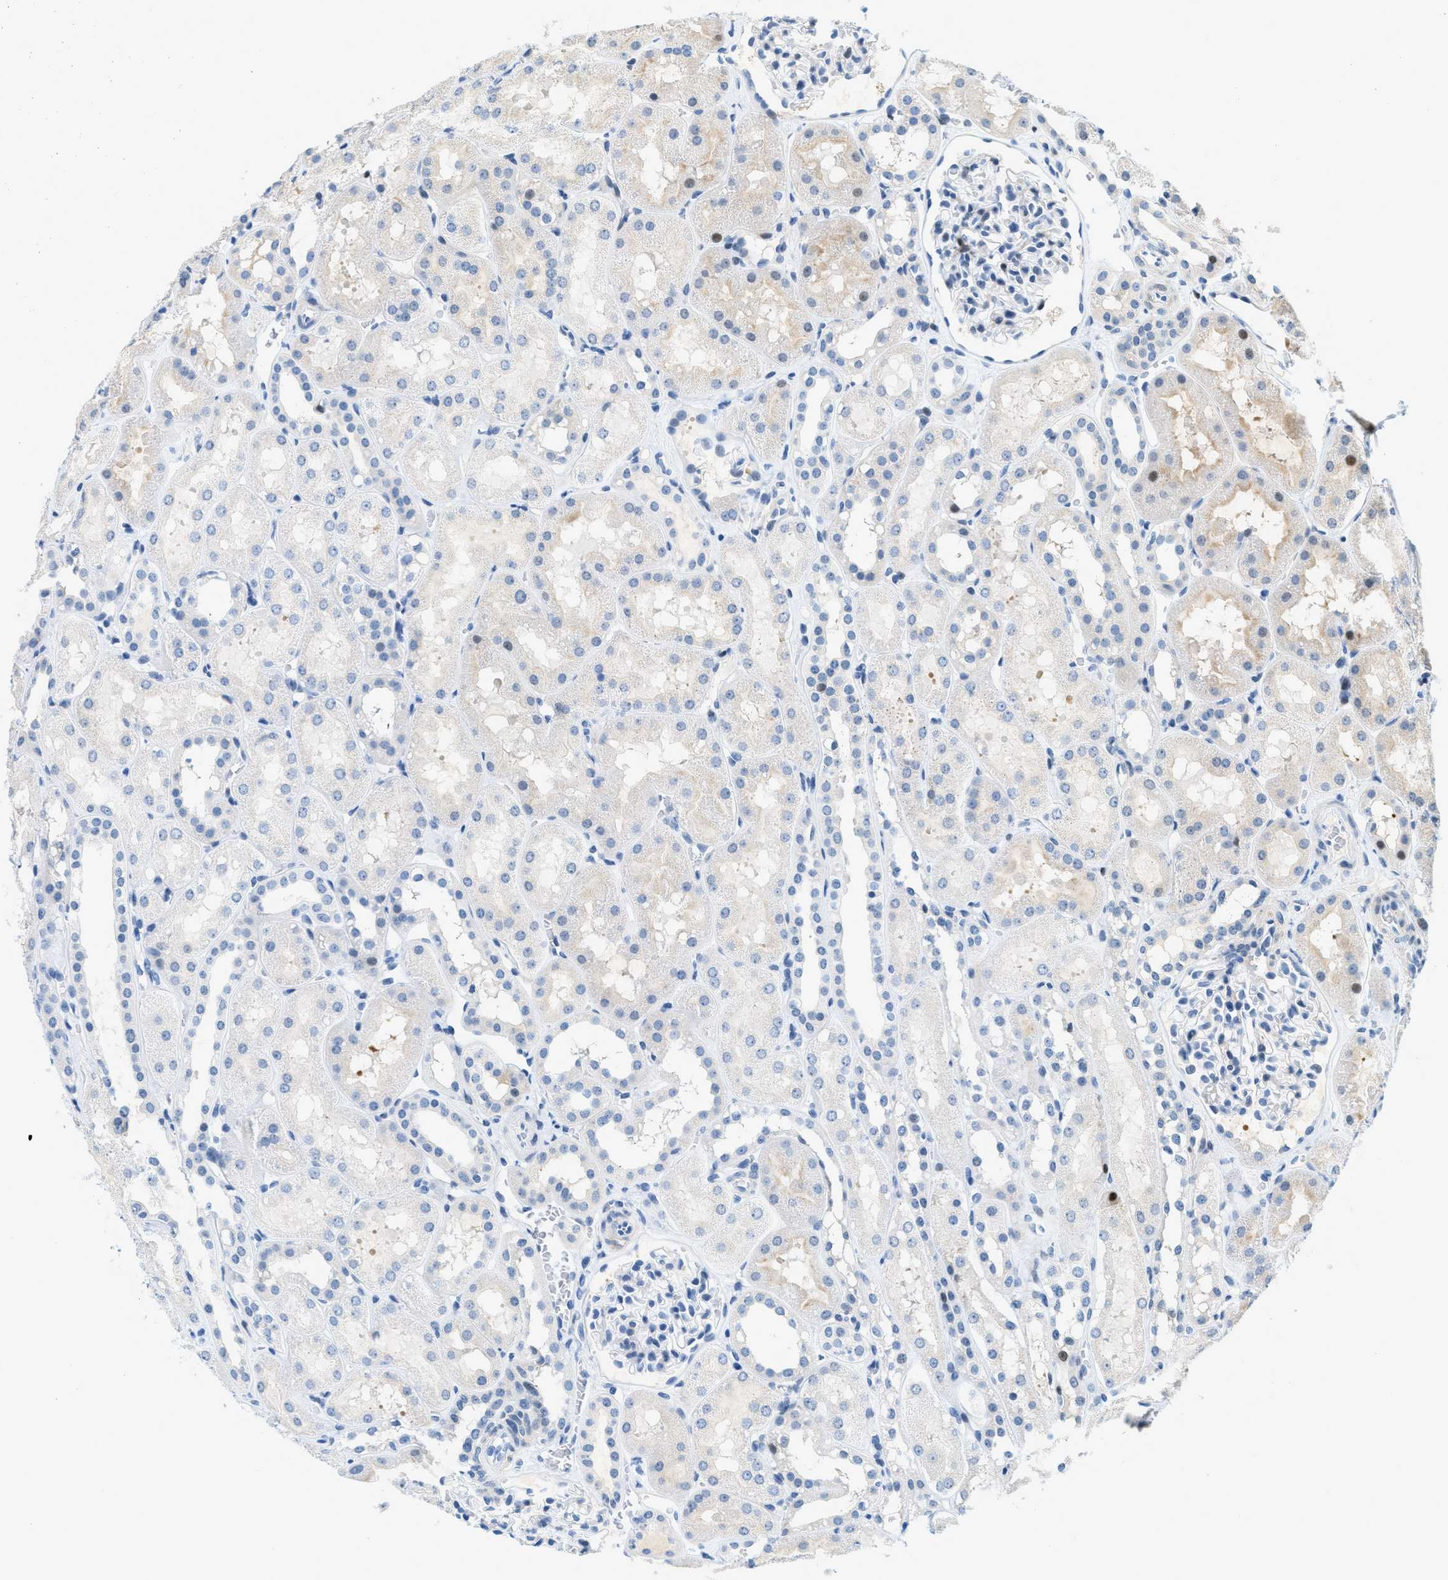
{"staining": {"intensity": "negative", "quantity": "none", "location": "none"}, "tissue": "kidney", "cell_type": "Cells in glomeruli", "image_type": "normal", "snomed": [{"axis": "morphology", "description": "Normal tissue, NOS"}, {"axis": "topography", "description": "Kidney"}, {"axis": "topography", "description": "Urinary bladder"}], "caption": "The IHC photomicrograph has no significant expression in cells in glomeruli of kidney.", "gene": "CYP4X1", "patient": {"sex": "male", "age": 16}}